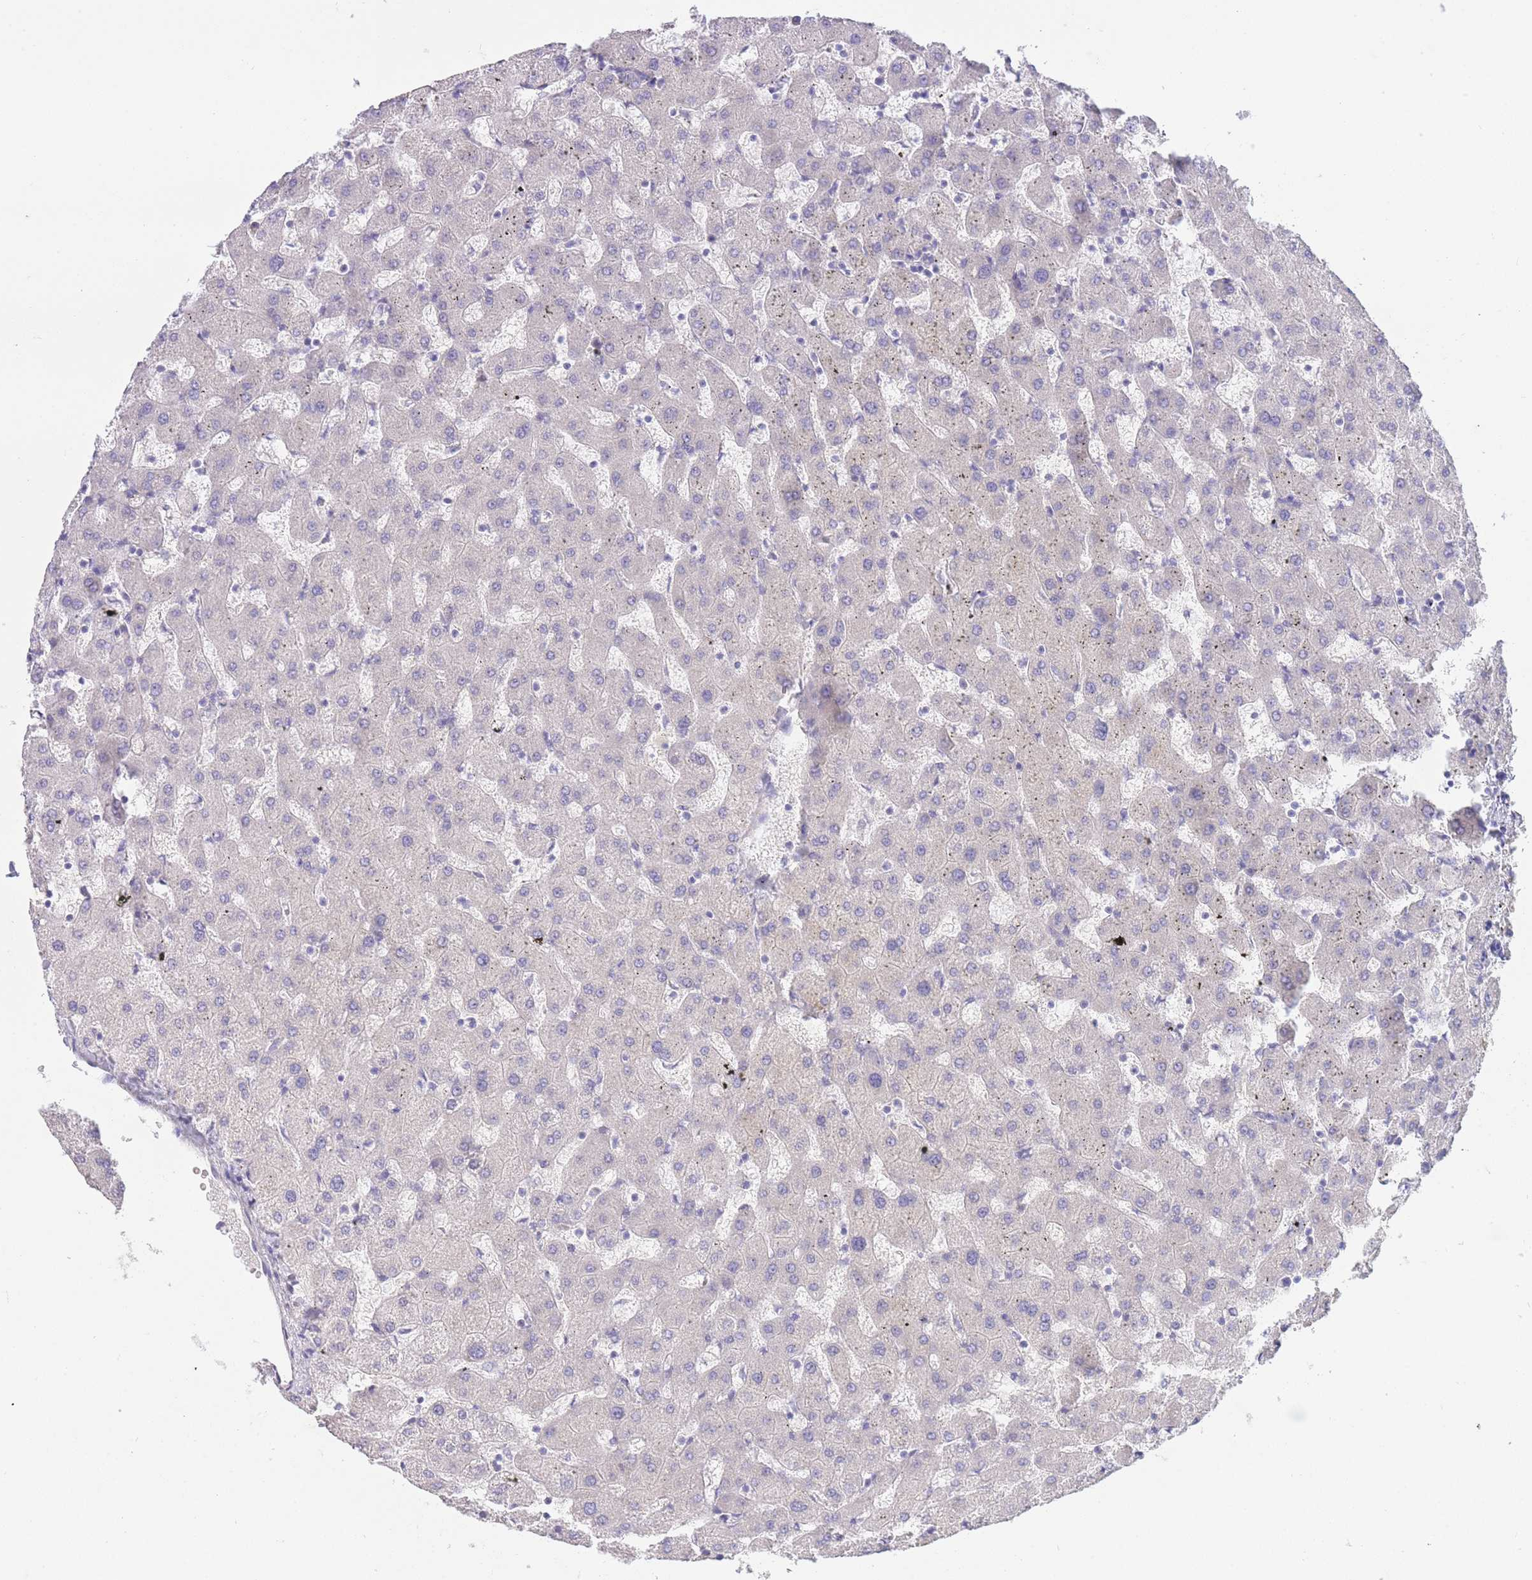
{"staining": {"intensity": "negative", "quantity": "none", "location": "none"}, "tissue": "liver", "cell_type": "Cholangiocytes", "image_type": "normal", "snomed": [{"axis": "morphology", "description": "Normal tissue, NOS"}, {"axis": "topography", "description": "Liver"}], "caption": "Immunohistochemical staining of normal liver shows no significant expression in cholangiocytes. Nuclei are stained in blue.", "gene": "SUGT1", "patient": {"sex": "female", "age": 63}}